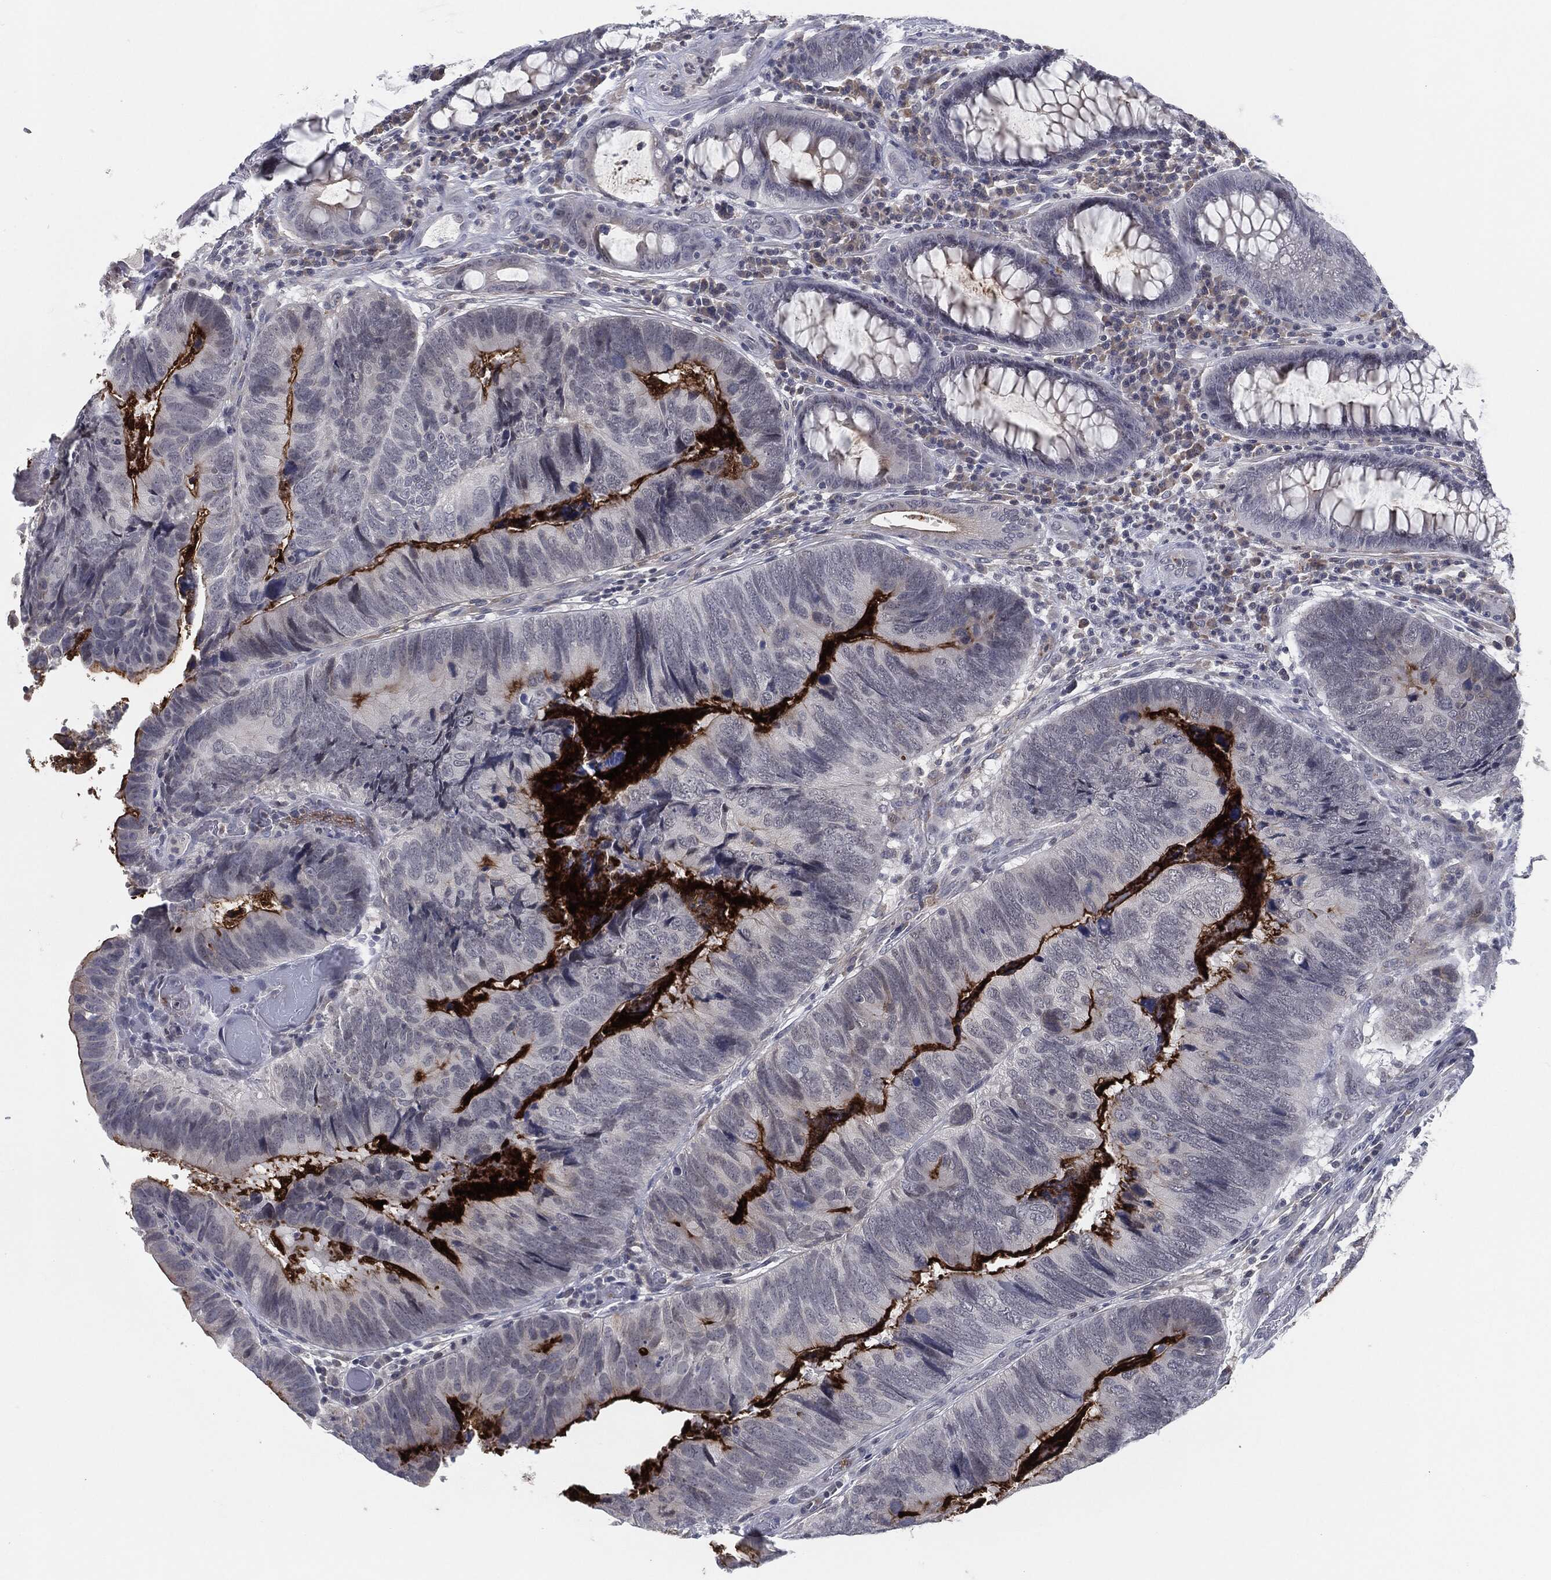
{"staining": {"intensity": "strong", "quantity": "25%-75%", "location": "cytoplasmic/membranous"}, "tissue": "colorectal cancer", "cell_type": "Tumor cells", "image_type": "cancer", "snomed": [{"axis": "morphology", "description": "Adenocarcinoma, NOS"}, {"axis": "topography", "description": "Colon"}], "caption": "Tumor cells show strong cytoplasmic/membranous expression in approximately 25%-75% of cells in colorectal cancer.", "gene": "PROM1", "patient": {"sex": "female", "age": 67}}